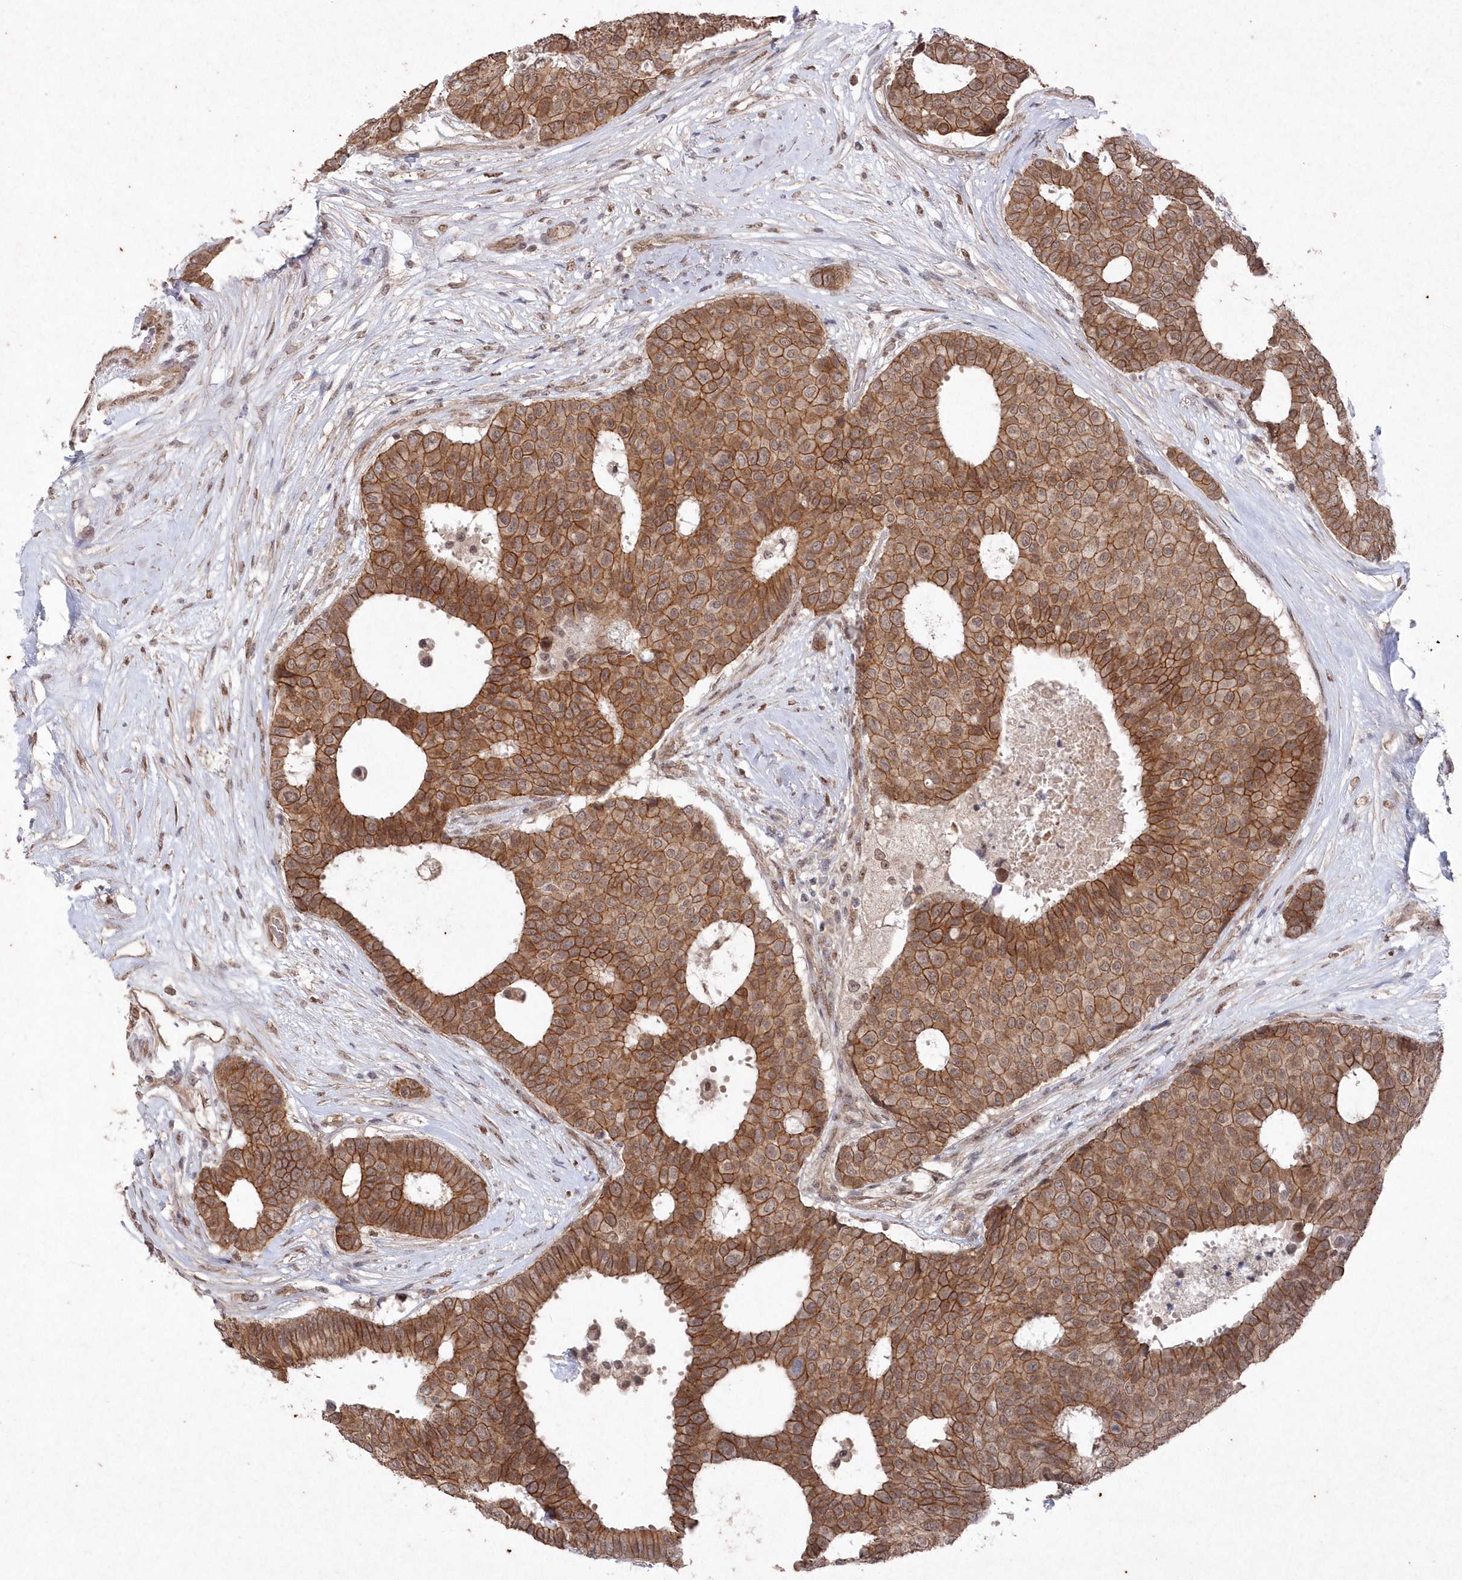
{"staining": {"intensity": "strong", "quantity": ">75%", "location": "cytoplasmic/membranous"}, "tissue": "breast cancer", "cell_type": "Tumor cells", "image_type": "cancer", "snomed": [{"axis": "morphology", "description": "Duct carcinoma"}, {"axis": "topography", "description": "Breast"}], "caption": "About >75% of tumor cells in human breast cancer (invasive ductal carcinoma) exhibit strong cytoplasmic/membranous protein positivity as visualized by brown immunohistochemical staining.", "gene": "VSIG2", "patient": {"sex": "female", "age": 75}}